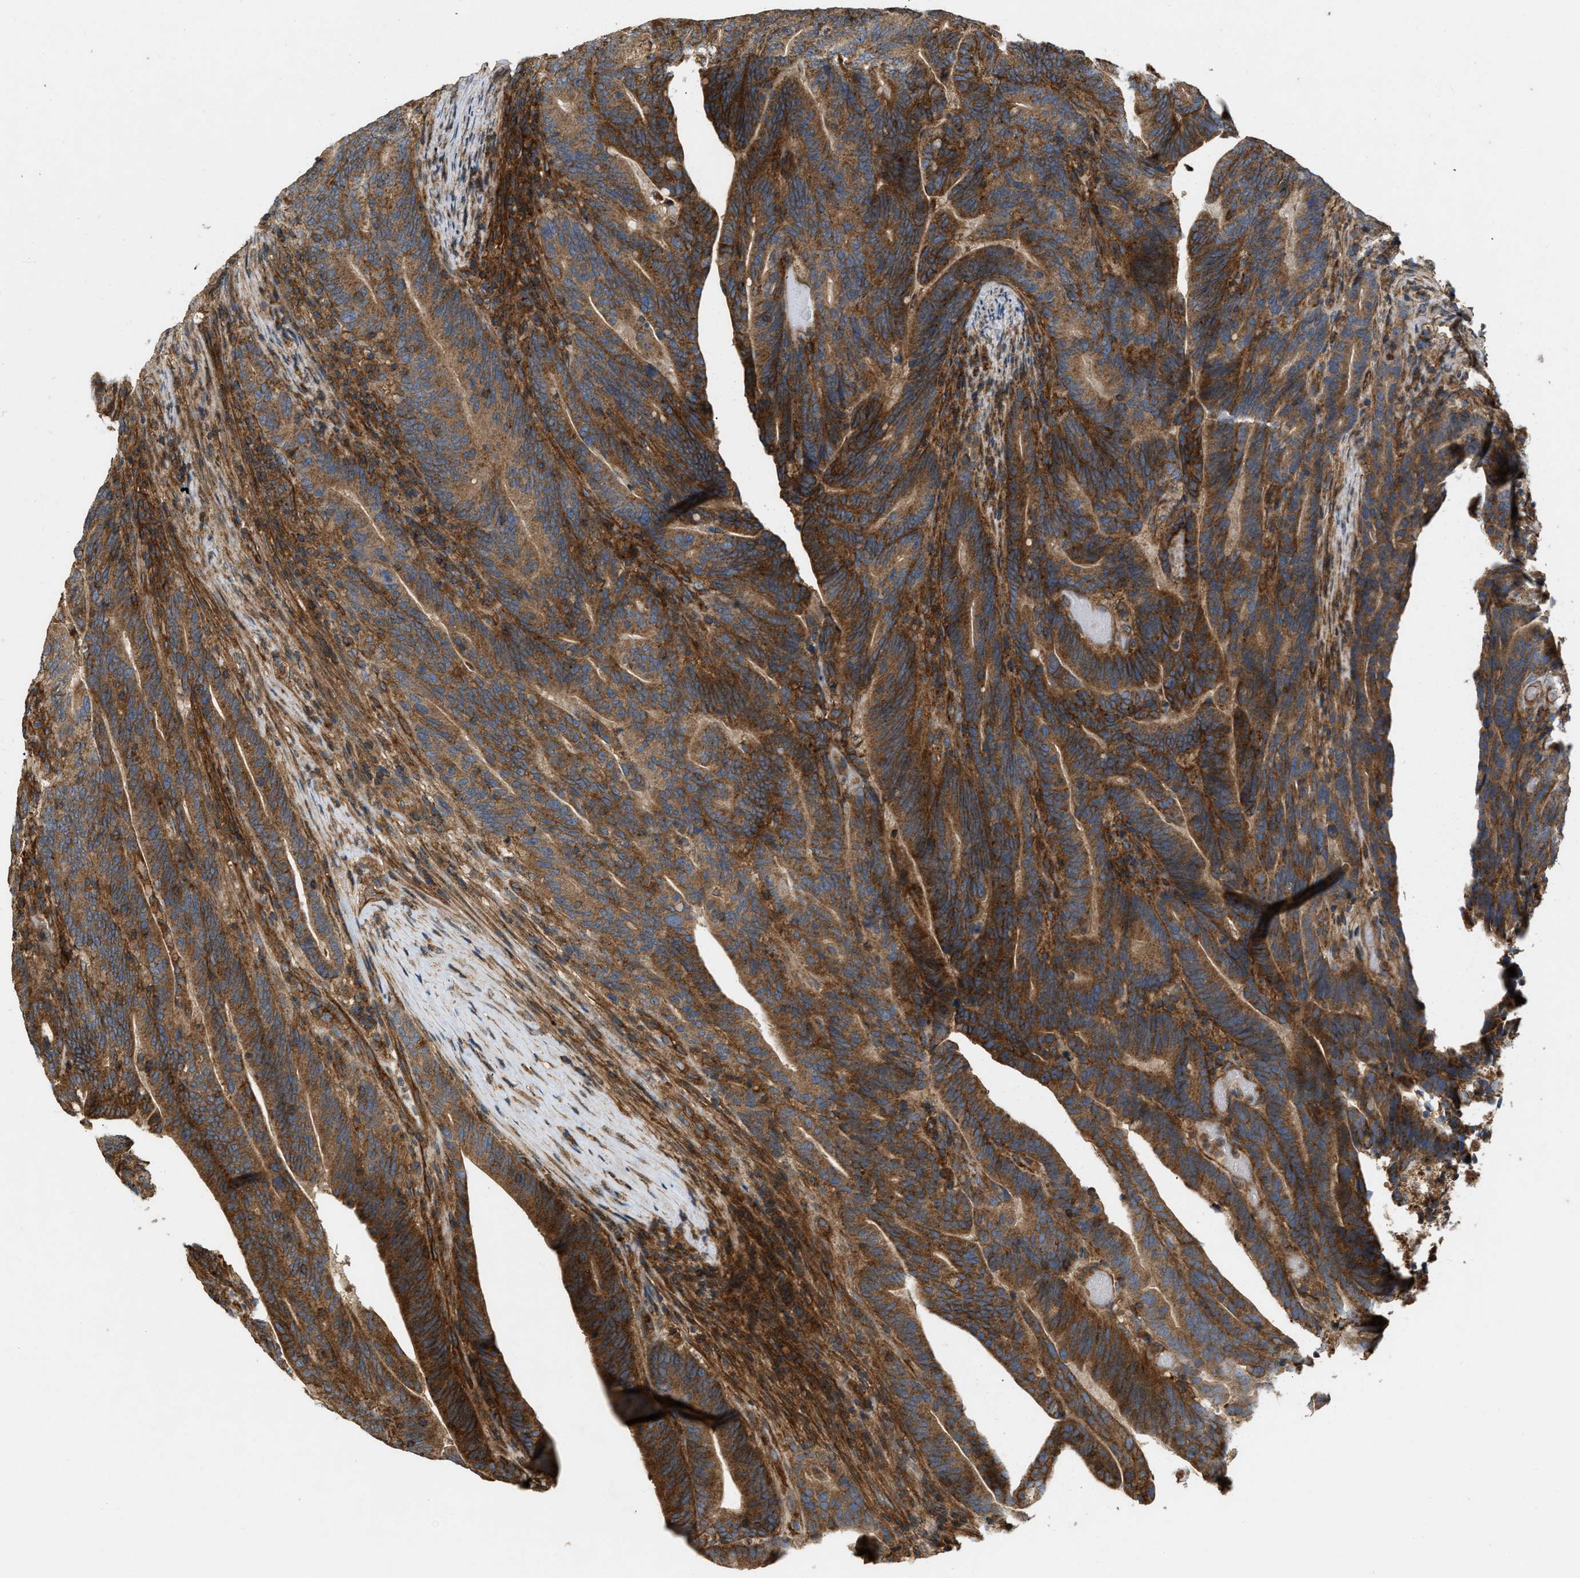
{"staining": {"intensity": "strong", "quantity": ">75%", "location": "cytoplasmic/membranous"}, "tissue": "colorectal cancer", "cell_type": "Tumor cells", "image_type": "cancer", "snomed": [{"axis": "morphology", "description": "Adenocarcinoma, NOS"}, {"axis": "topography", "description": "Colon"}], "caption": "Protein staining exhibits strong cytoplasmic/membranous expression in about >75% of tumor cells in colorectal cancer.", "gene": "GNB4", "patient": {"sex": "female", "age": 66}}